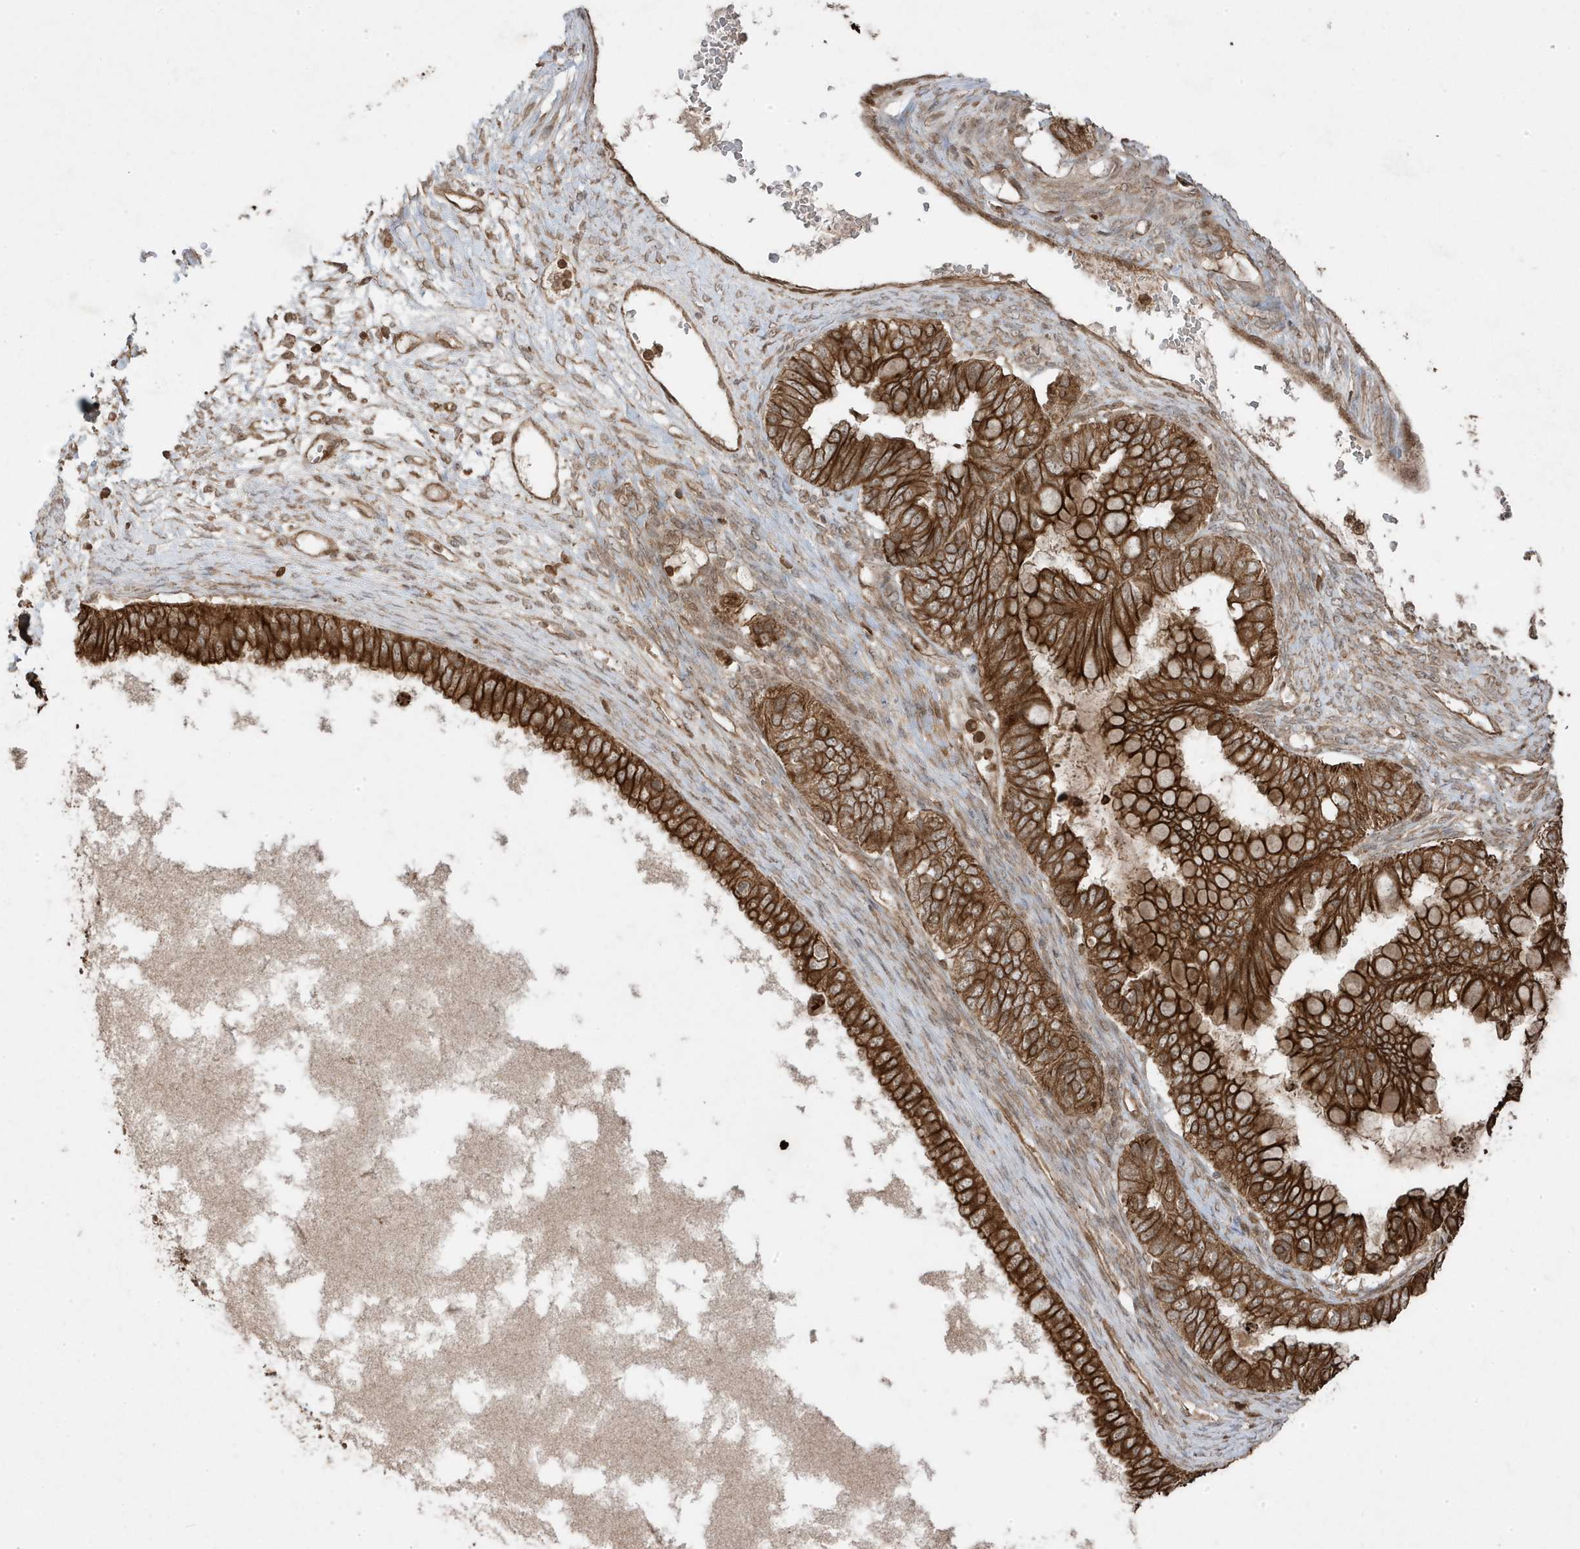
{"staining": {"intensity": "strong", "quantity": ">75%", "location": "cytoplasmic/membranous"}, "tissue": "ovarian cancer", "cell_type": "Tumor cells", "image_type": "cancer", "snomed": [{"axis": "morphology", "description": "Cystadenocarcinoma, mucinous, NOS"}, {"axis": "topography", "description": "Ovary"}], "caption": "IHC photomicrograph of human ovarian cancer (mucinous cystadenocarcinoma) stained for a protein (brown), which reveals high levels of strong cytoplasmic/membranous positivity in approximately >75% of tumor cells.", "gene": "ASAP1", "patient": {"sex": "female", "age": 80}}